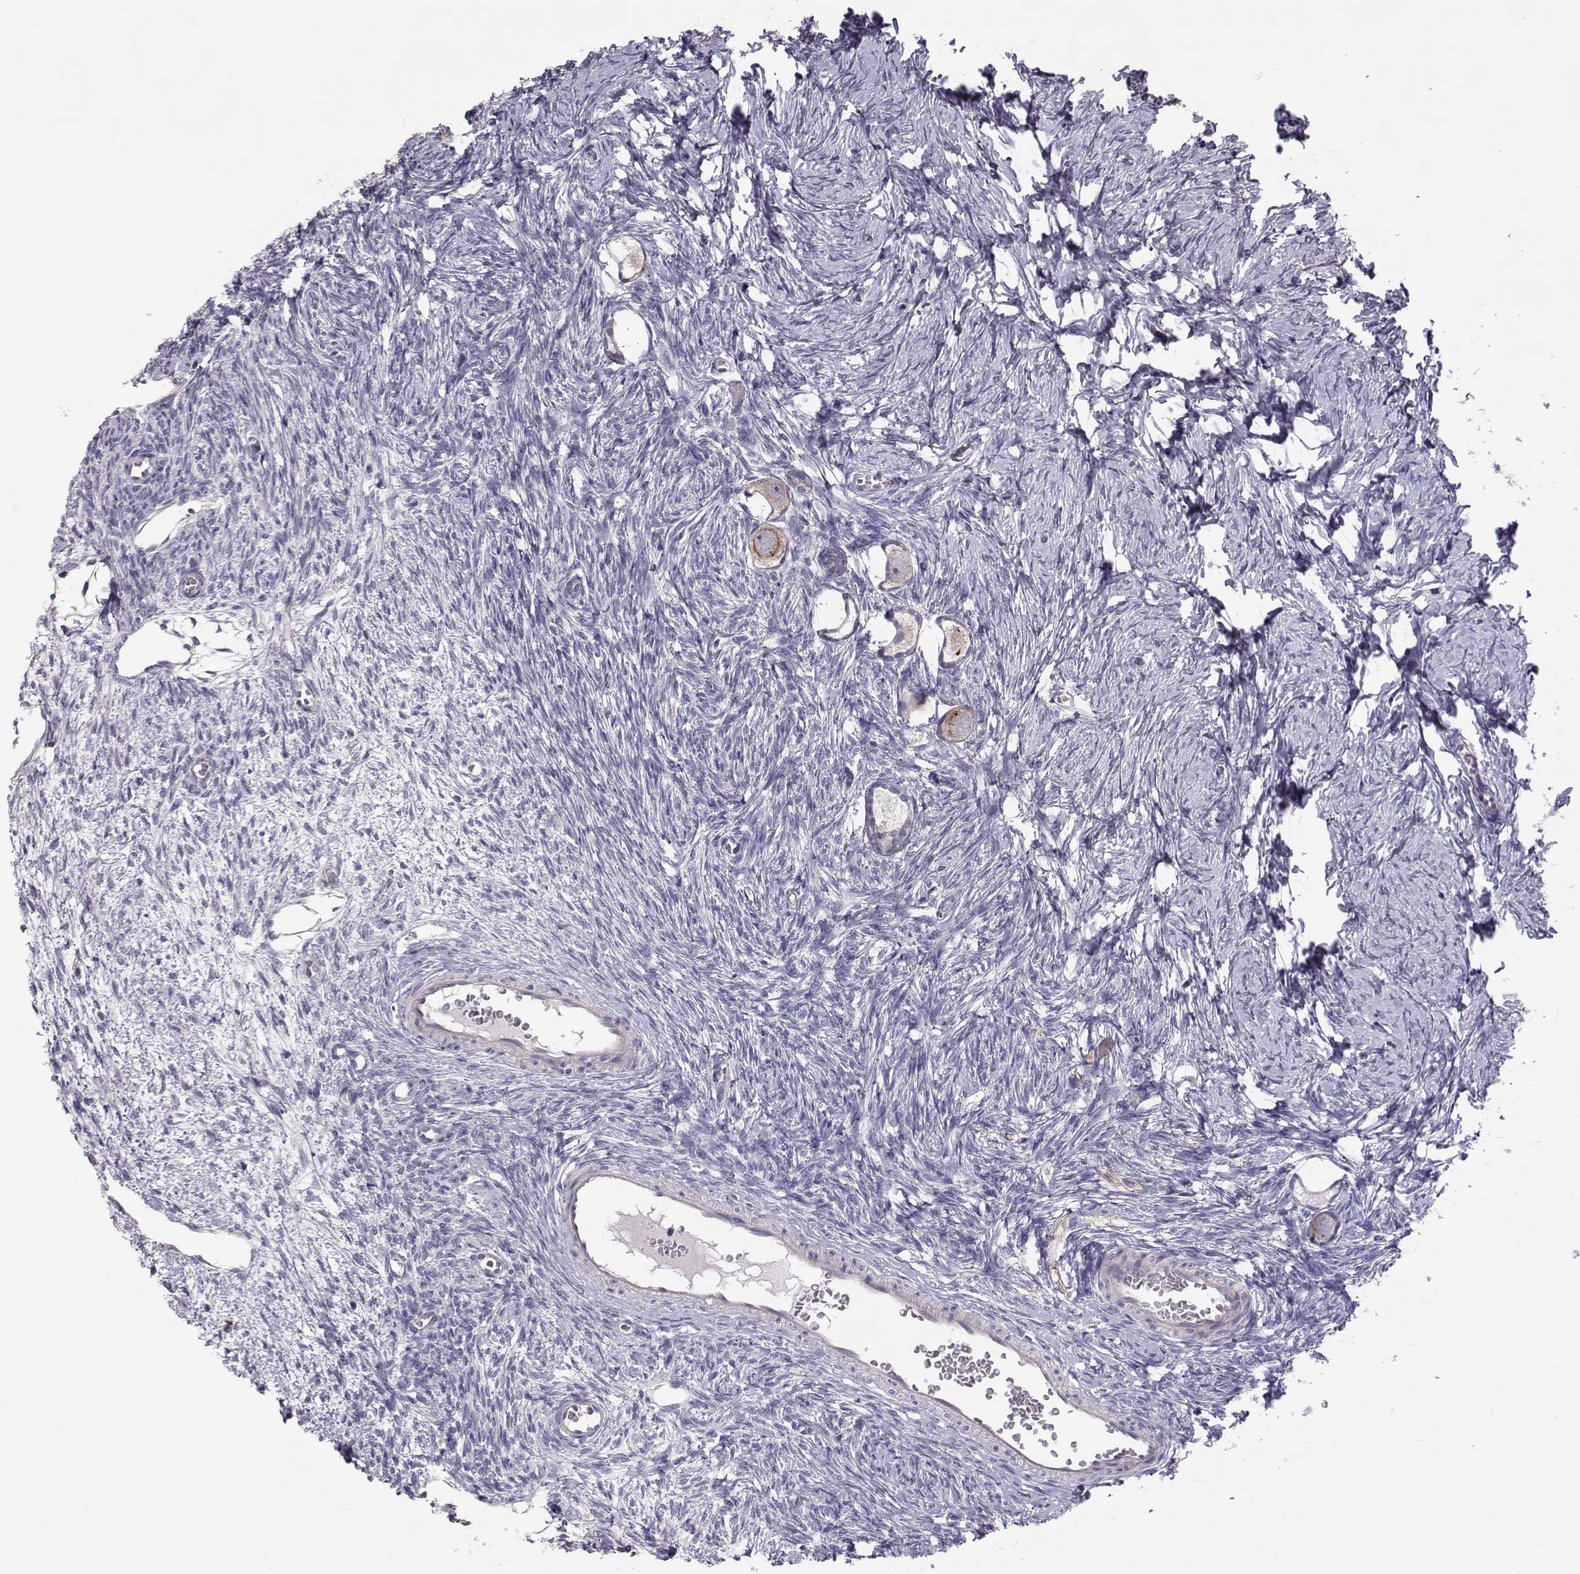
{"staining": {"intensity": "moderate", "quantity": "<25%", "location": "cytoplasmic/membranous"}, "tissue": "ovary", "cell_type": "Follicle cells", "image_type": "normal", "snomed": [{"axis": "morphology", "description": "Normal tissue, NOS"}, {"axis": "topography", "description": "Ovary"}], "caption": "Ovary stained with immunohistochemistry reveals moderate cytoplasmic/membranous staining in about <25% of follicle cells.", "gene": "NCAM2", "patient": {"sex": "female", "age": 27}}